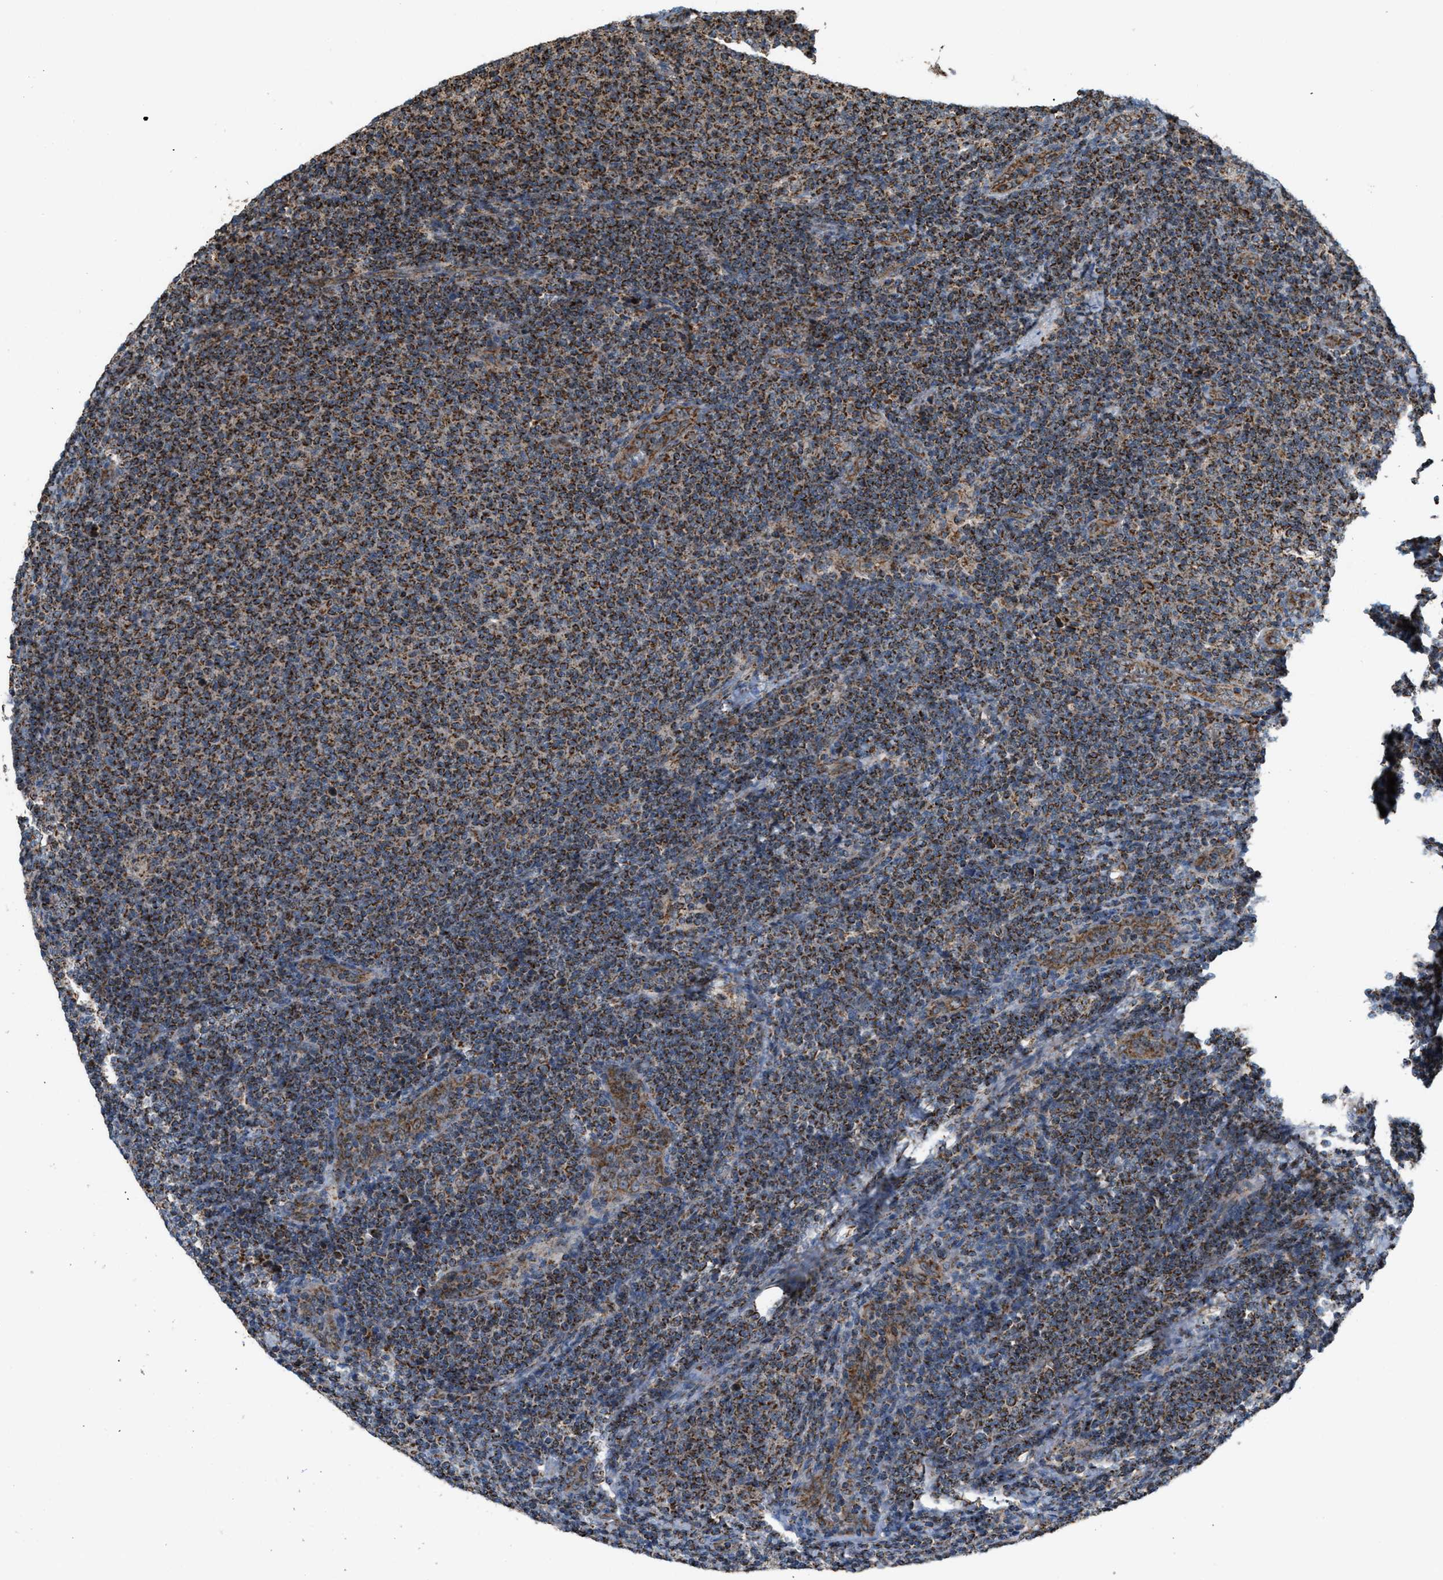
{"staining": {"intensity": "moderate", "quantity": ">75%", "location": "cytoplasmic/membranous"}, "tissue": "lymphoma", "cell_type": "Tumor cells", "image_type": "cancer", "snomed": [{"axis": "morphology", "description": "Malignant lymphoma, non-Hodgkin's type, Low grade"}, {"axis": "topography", "description": "Lymph node"}], "caption": "Immunohistochemistry (DAB) staining of human lymphoma shows moderate cytoplasmic/membranous protein staining in about >75% of tumor cells.", "gene": "SGSM2", "patient": {"sex": "male", "age": 66}}